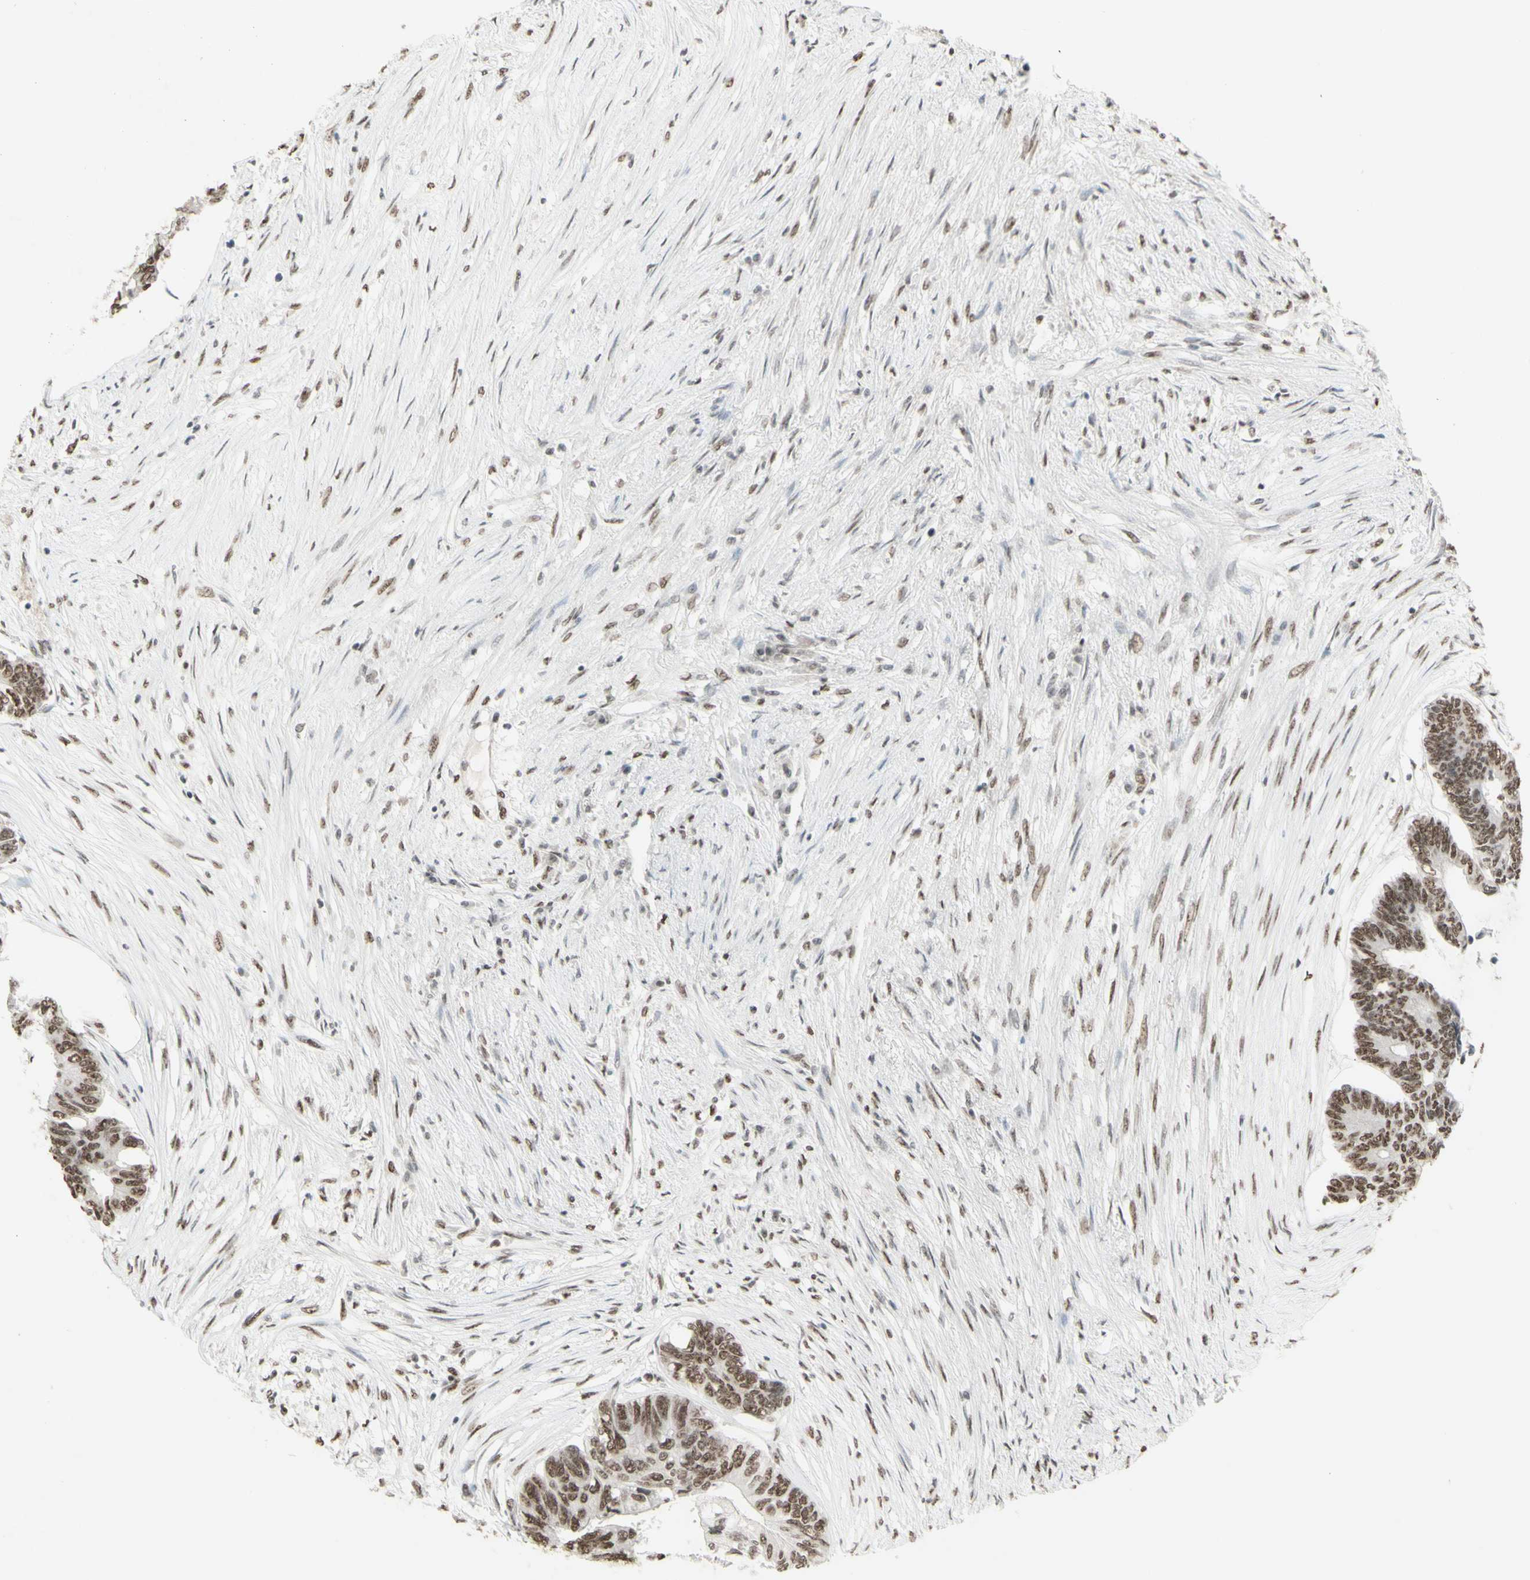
{"staining": {"intensity": "moderate", "quantity": ">75%", "location": "nuclear"}, "tissue": "colorectal cancer", "cell_type": "Tumor cells", "image_type": "cancer", "snomed": [{"axis": "morphology", "description": "Adenocarcinoma, NOS"}, {"axis": "topography", "description": "Rectum"}], "caption": "IHC (DAB (3,3'-diaminobenzidine)) staining of adenocarcinoma (colorectal) exhibits moderate nuclear protein expression in approximately >75% of tumor cells.", "gene": "TRIM28", "patient": {"sex": "male", "age": 63}}